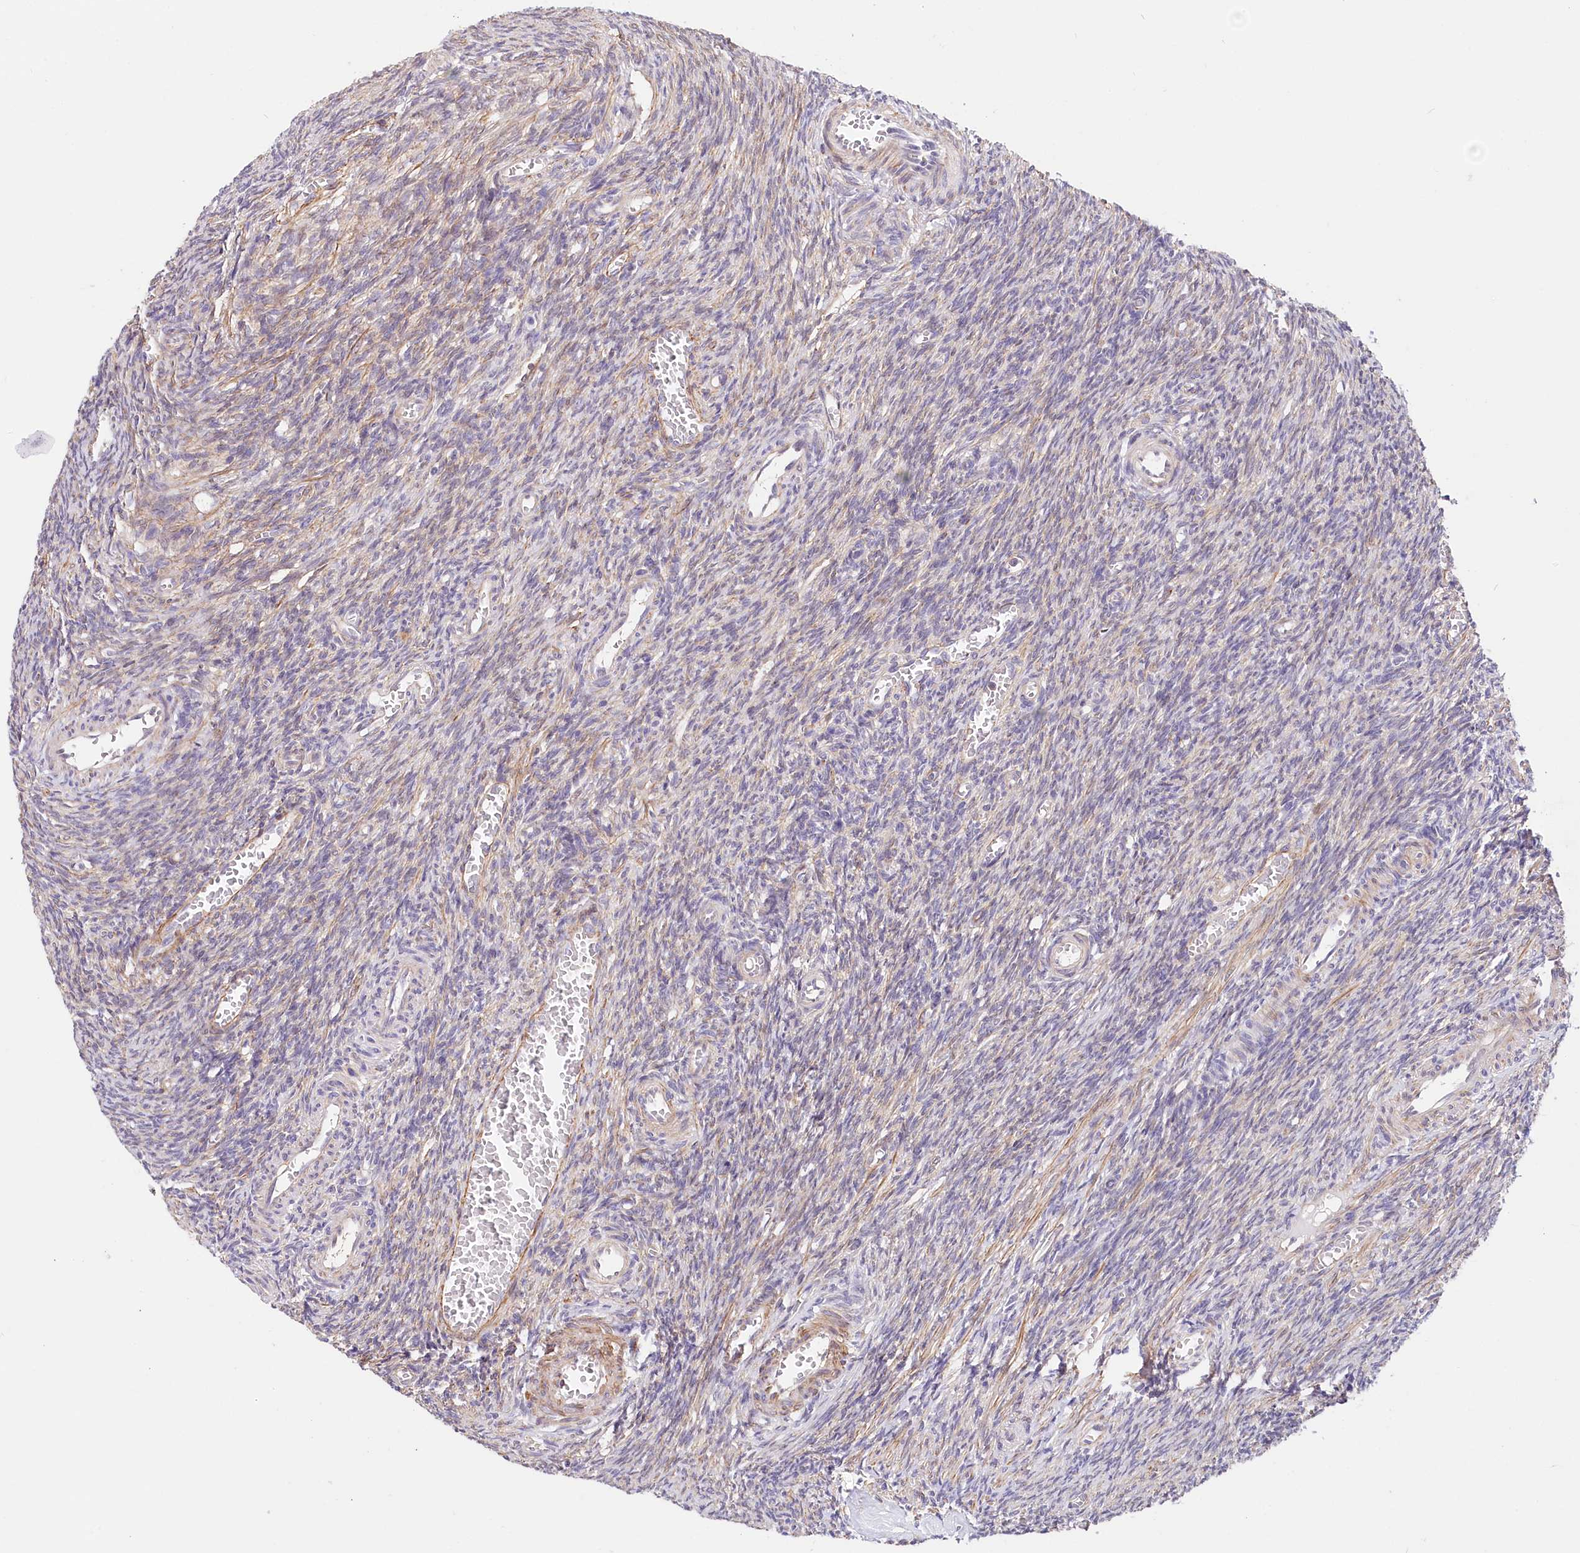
{"staining": {"intensity": "negative", "quantity": "none", "location": "none"}, "tissue": "ovary", "cell_type": "Ovarian stroma cells", "image_type": "normal", "snomed": [{"axis": "morphology", "description": "Normal tissue, NOS"}, {"axis": "topography", "description": "Ovary"}], "caption": "Ovarian stroma cells are negative for protein expression in unremarkable human ovary. (DAB (3,3'-diaminobenzidine) immunohistochemistry visualized using brightfield microscopy, high magnification).", "gene": "PPP2R5B", "patient": {"sex": "female", "age": 27}}